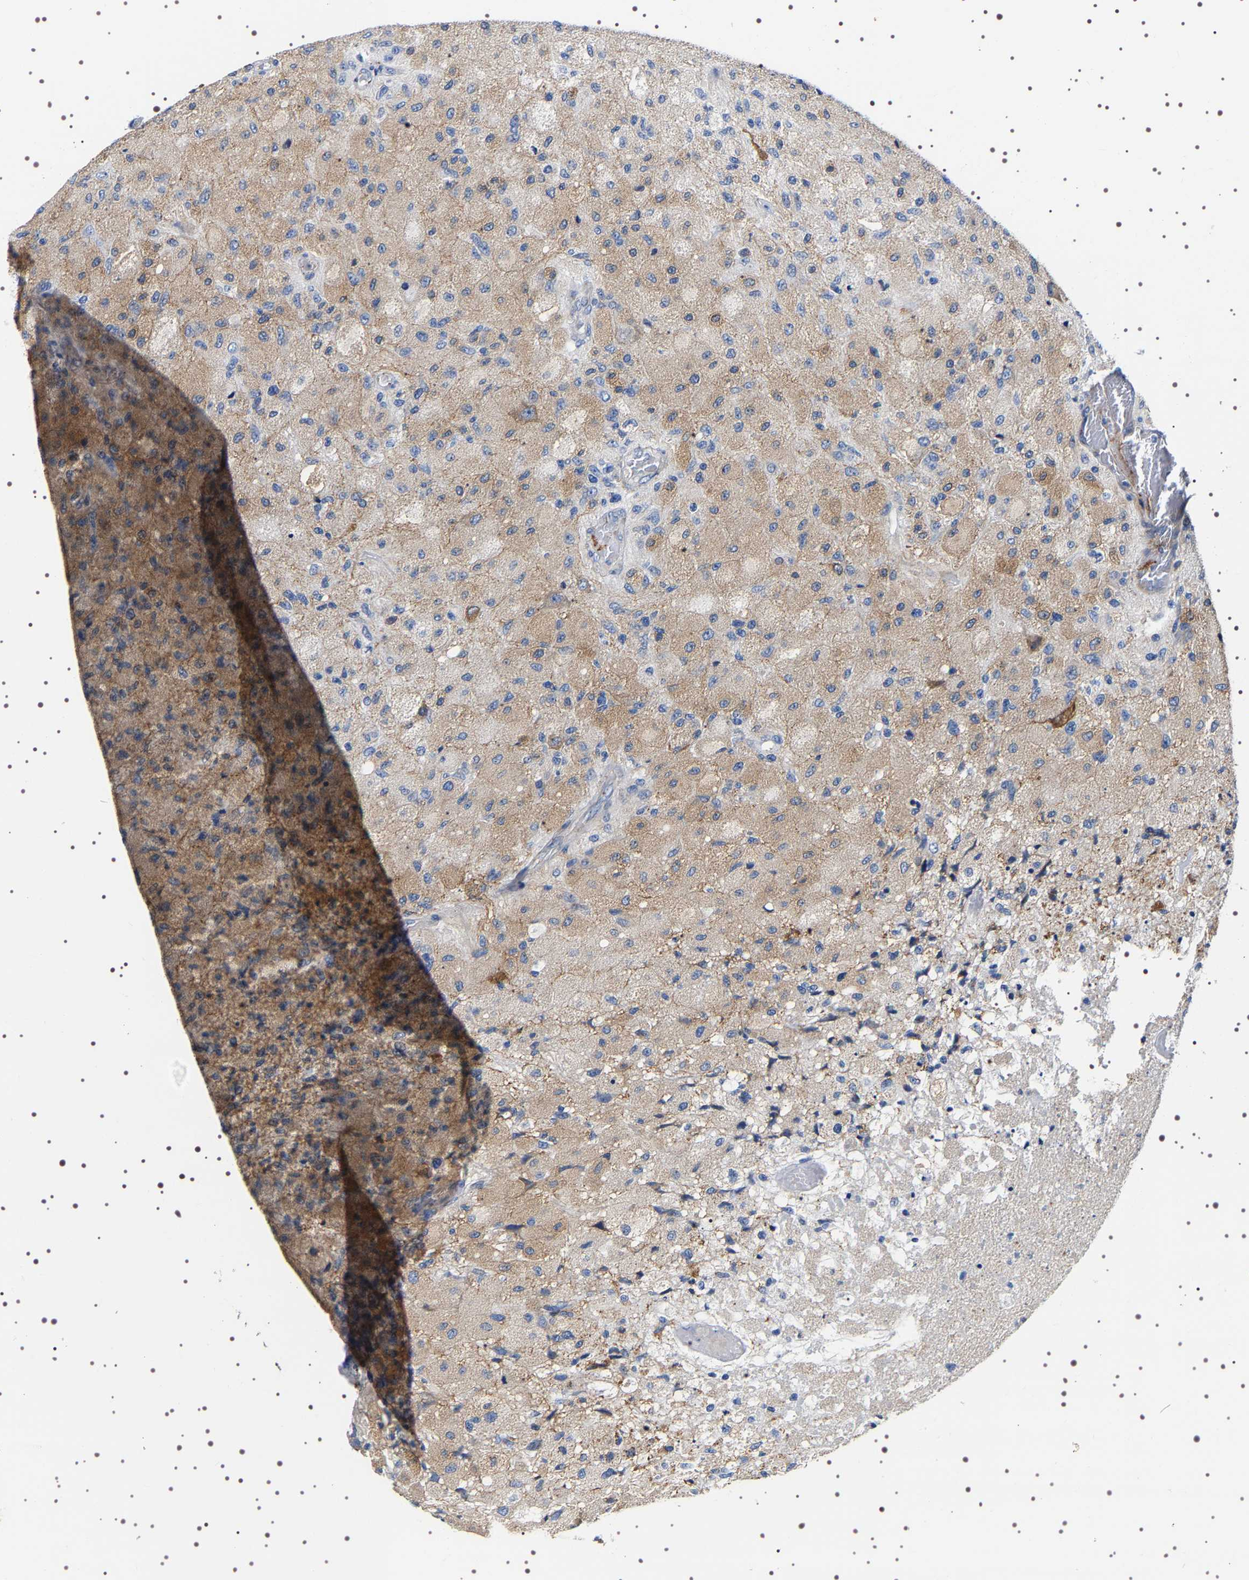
{"staining": {"intensity": "weak", "quantity": ">75%", "location": "cytoplasmic/membranous"}, "tissue": "glioma", "cell_type": "Tumor cells", "image_type": "cancer", "snomed": [{"axis": "morphology", "description": "Normal tissue, NOS"}, {"axis": "morphology", "description": "Glioma, malignant, High grade"}, {"axis": "topography", "description": "Cerebral cortex"}], "caption": "Brown immunohistochemical staining in human malignant glioma (high-grade) reveals weak cytoplasmic/membranous positivity in approximately >75% of tumor cells.", "gene": "SQLE", "patient": {"sex": "male", "age": 77}}